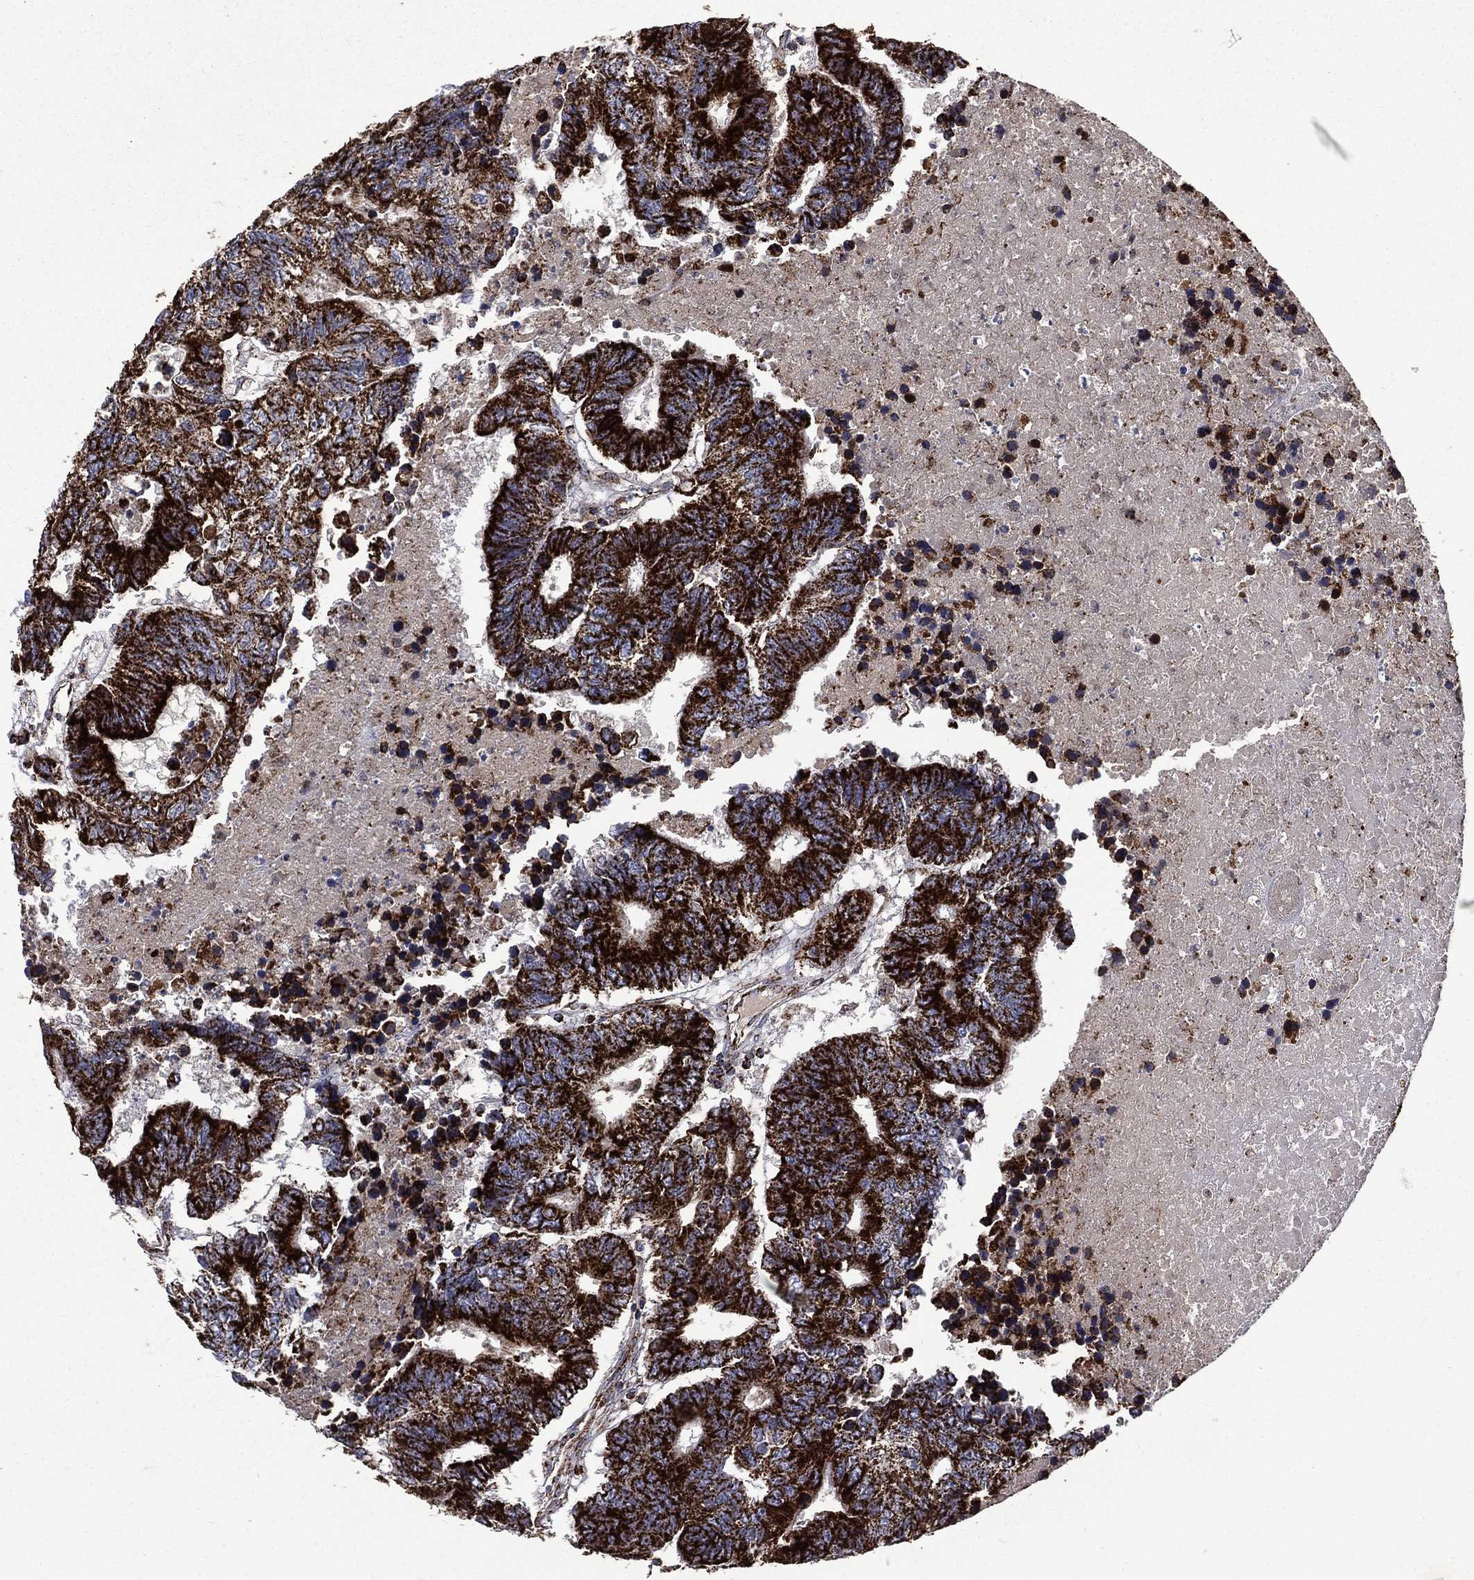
{"staining": {"intensity": "strong", "quantity": ">75%", "location": "cytoplasmic/membranous"}, "tissue": "colorectal cancer", "cell_type": "Tumor cells", "image_type": "cancer", "snomed": [{"axis": "morphology", "description": "Adenocarcinoma, NOS"}, {"axis": "topography", "description": "Colon"}], "caption": "Adenocarcinoma (colorectal) was stained to show a protein in brown. There is high levels of strong cytoplasmic/membranous expression in approximately >75% of tumor cells.", "gene": "GOT2", "patient": {"sex": "female", "age": 48}}